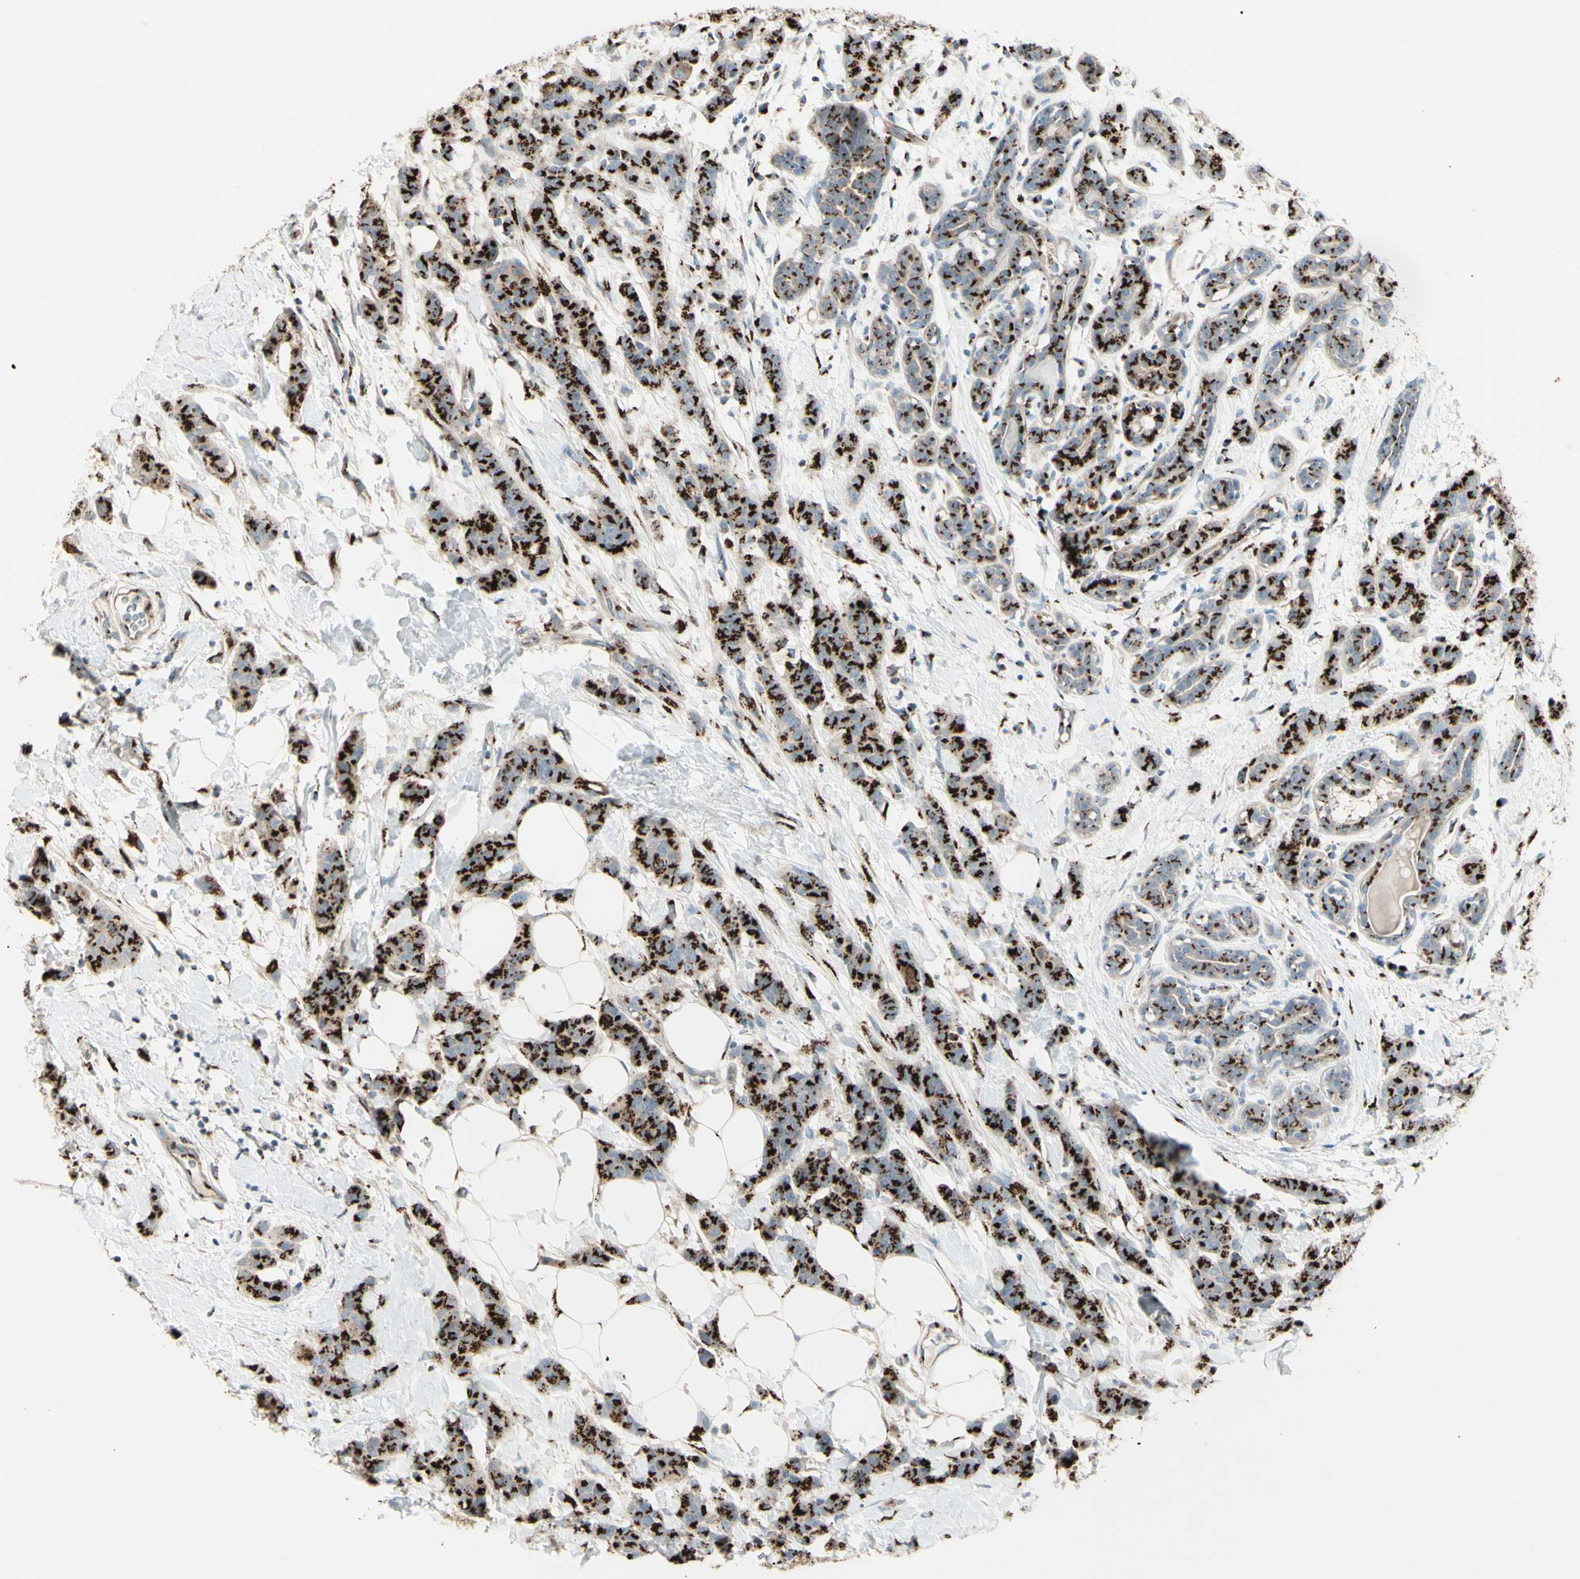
{"staining": {"intensity": "moderate", "quantity": ">75%", "location": "cytoplasmic/membranous"}, "tissue": "breast cancer", "cell_type": "Tumor cells", "image_type": "cancer", "snomed": [{"axis": "morphology", "description": "Normal tissue, NOS"}, {"axis": "morphology", "description": "Duct carcinoma"}, {"axis": "topography", "description": "Breast"}], "caption": "Breast cancer tissue shows moderate cytoplasmic/membranous positivity in about >75% of tumor cells, visualized by immunohistochemistry.", "gene": "BPNT2", "patient": {"sex": "female", "age": 40}}